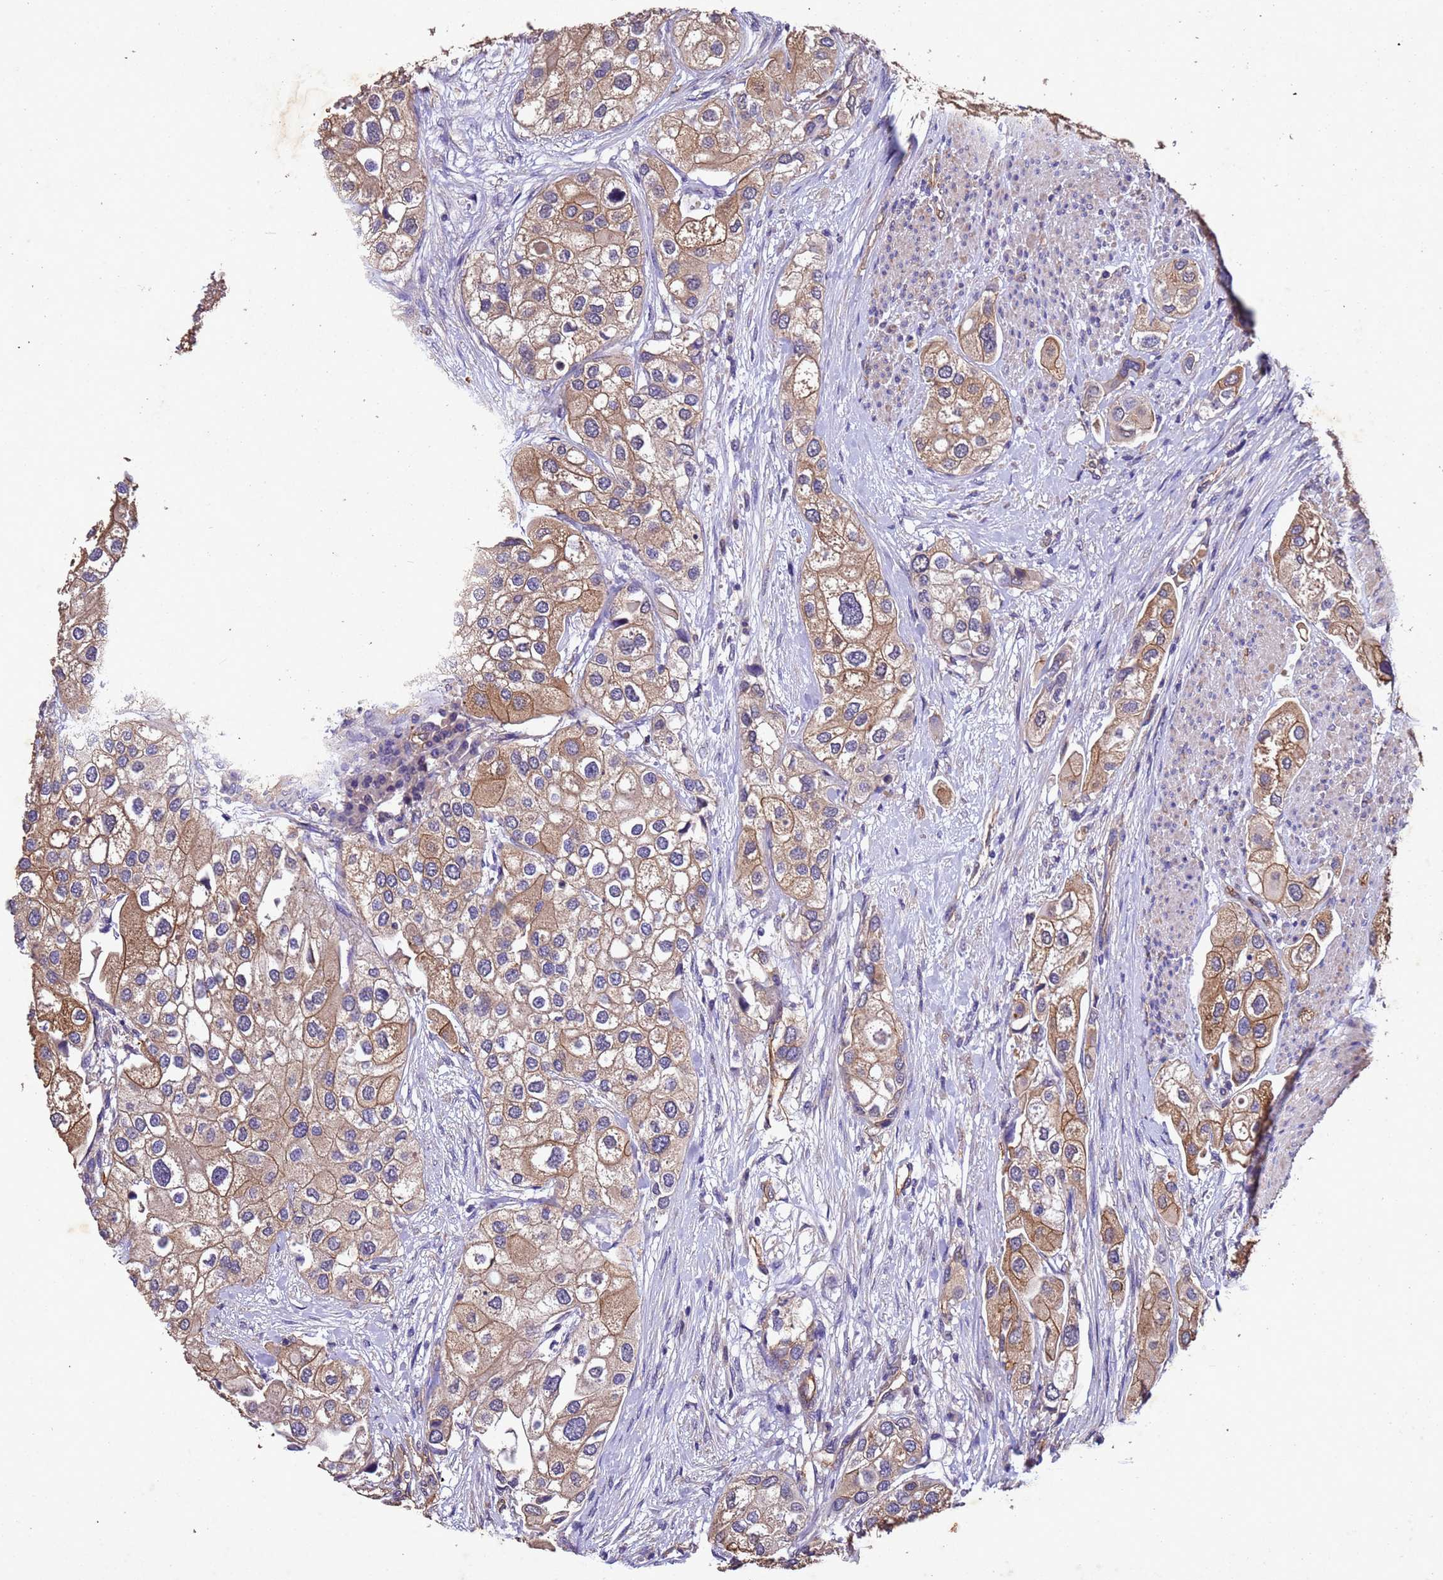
{"staining": {"intensity": "moderate", "quantity": ">75%", "location": "cytoplasmic/membranous"}, "tissue": "urothelial cancer", "cell_type": "Tumor cells", "image_type": "cancer", "snomed": [{"axis": "morphology", "description": "Urothelial carcinoma, High grade"}, {"axis": "topography", "description": "Urinary bladder"}], "caption": "A micrograph of human high-grade urothelial carcinoma stained for a protein demonstrates moderate cytoplasmic/membranous brown staining in tumor cells.", "gene": "MTX3", "patient": {"sex": "male", "age": 64}}